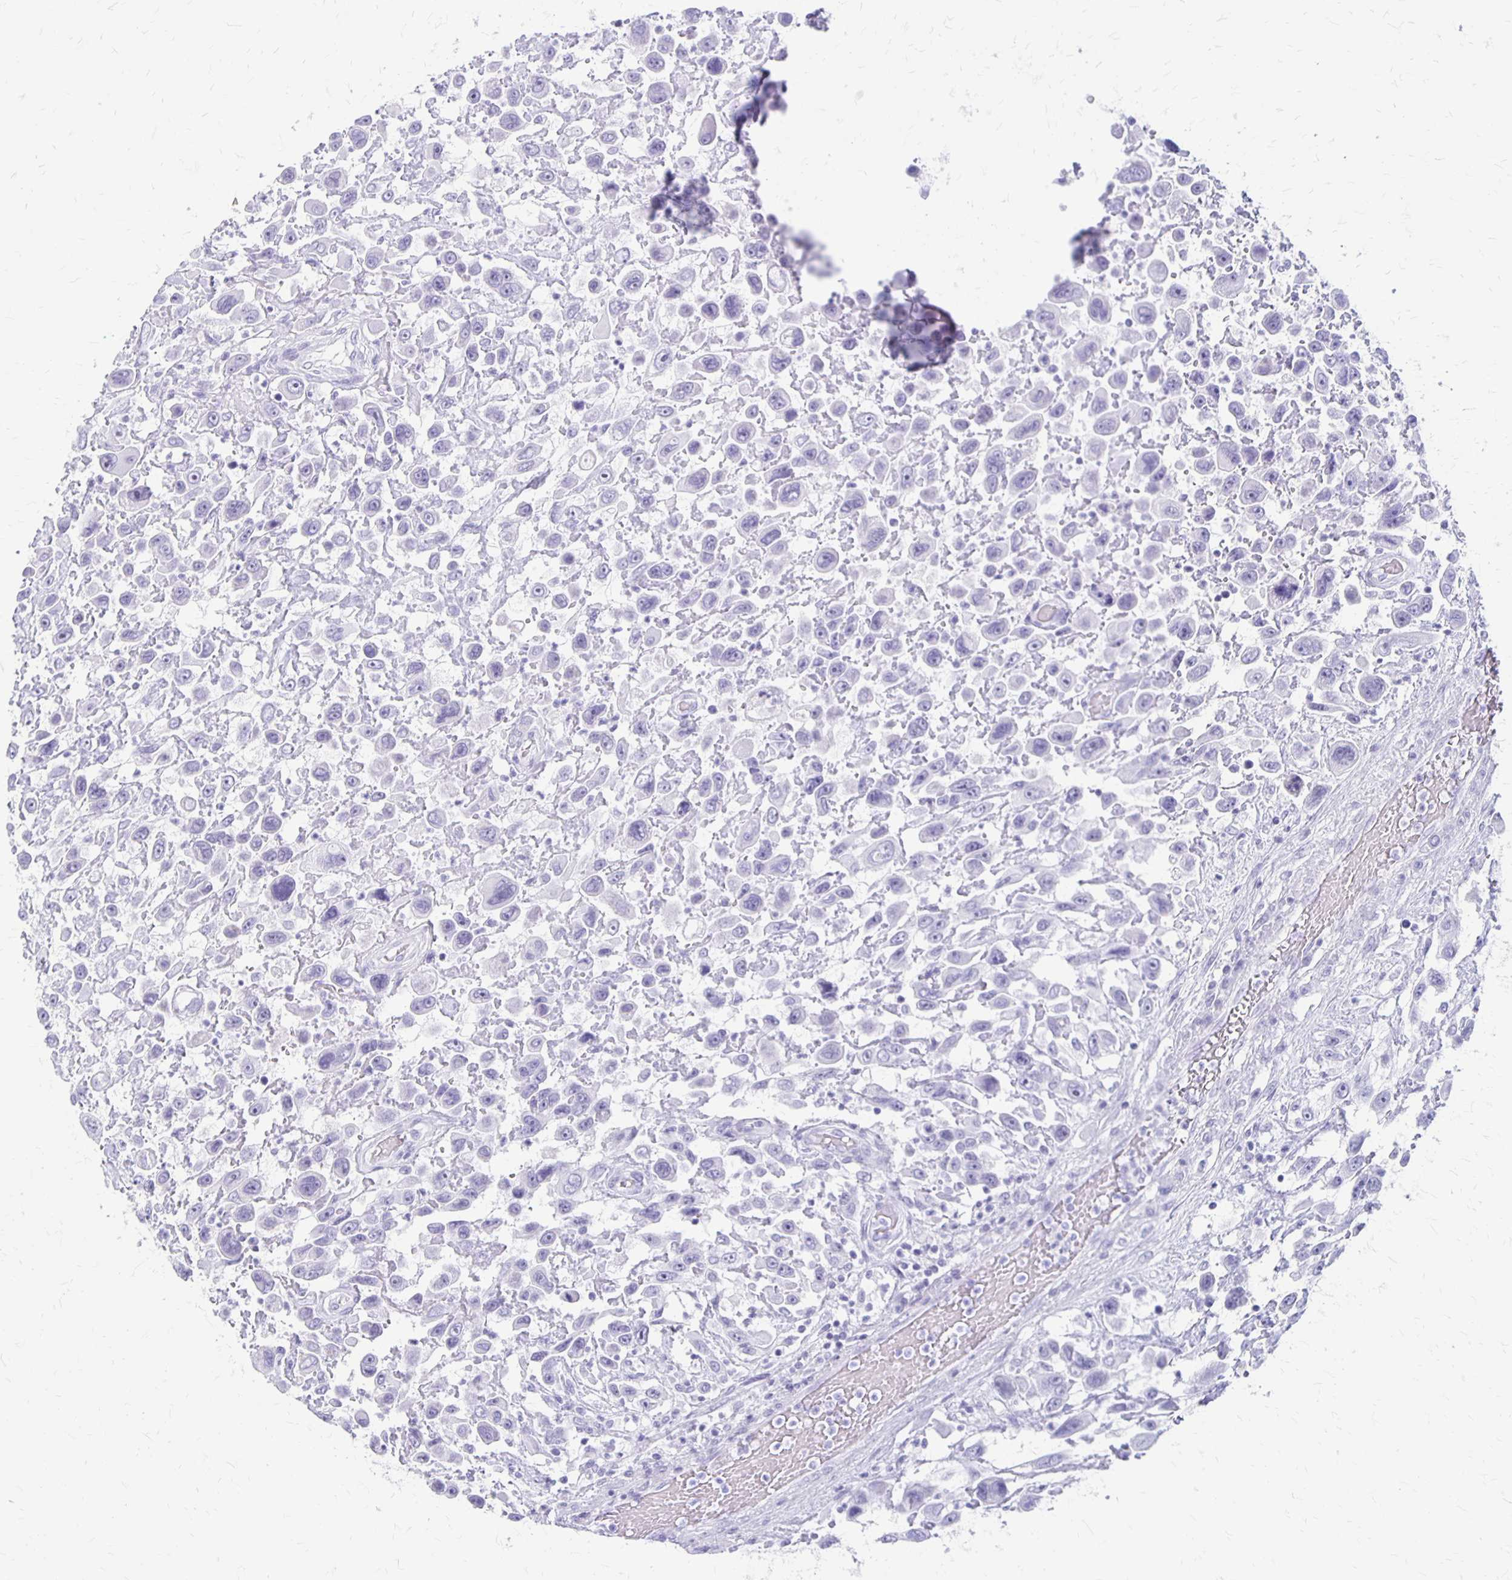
{"staining": {"intensity": "negative", "quantity": "none", "location": "none"}, "tissue": "urothelial cancer", "cell_type": "Tumor cells", "image_type": "cancer", "snomed": [{"axis": "morphology", "description": "Urothelial carcinoma, High grade"}, {"axis": "topography", "description": "Urinary bladder"}], "caption": "High power microscopy histopathology image of an IHC image of urothelial cancer, revealing no significant positivity in tumor cells.", "gene": "MAGEC2", "patient": {"sex": "male", "age": 53}}